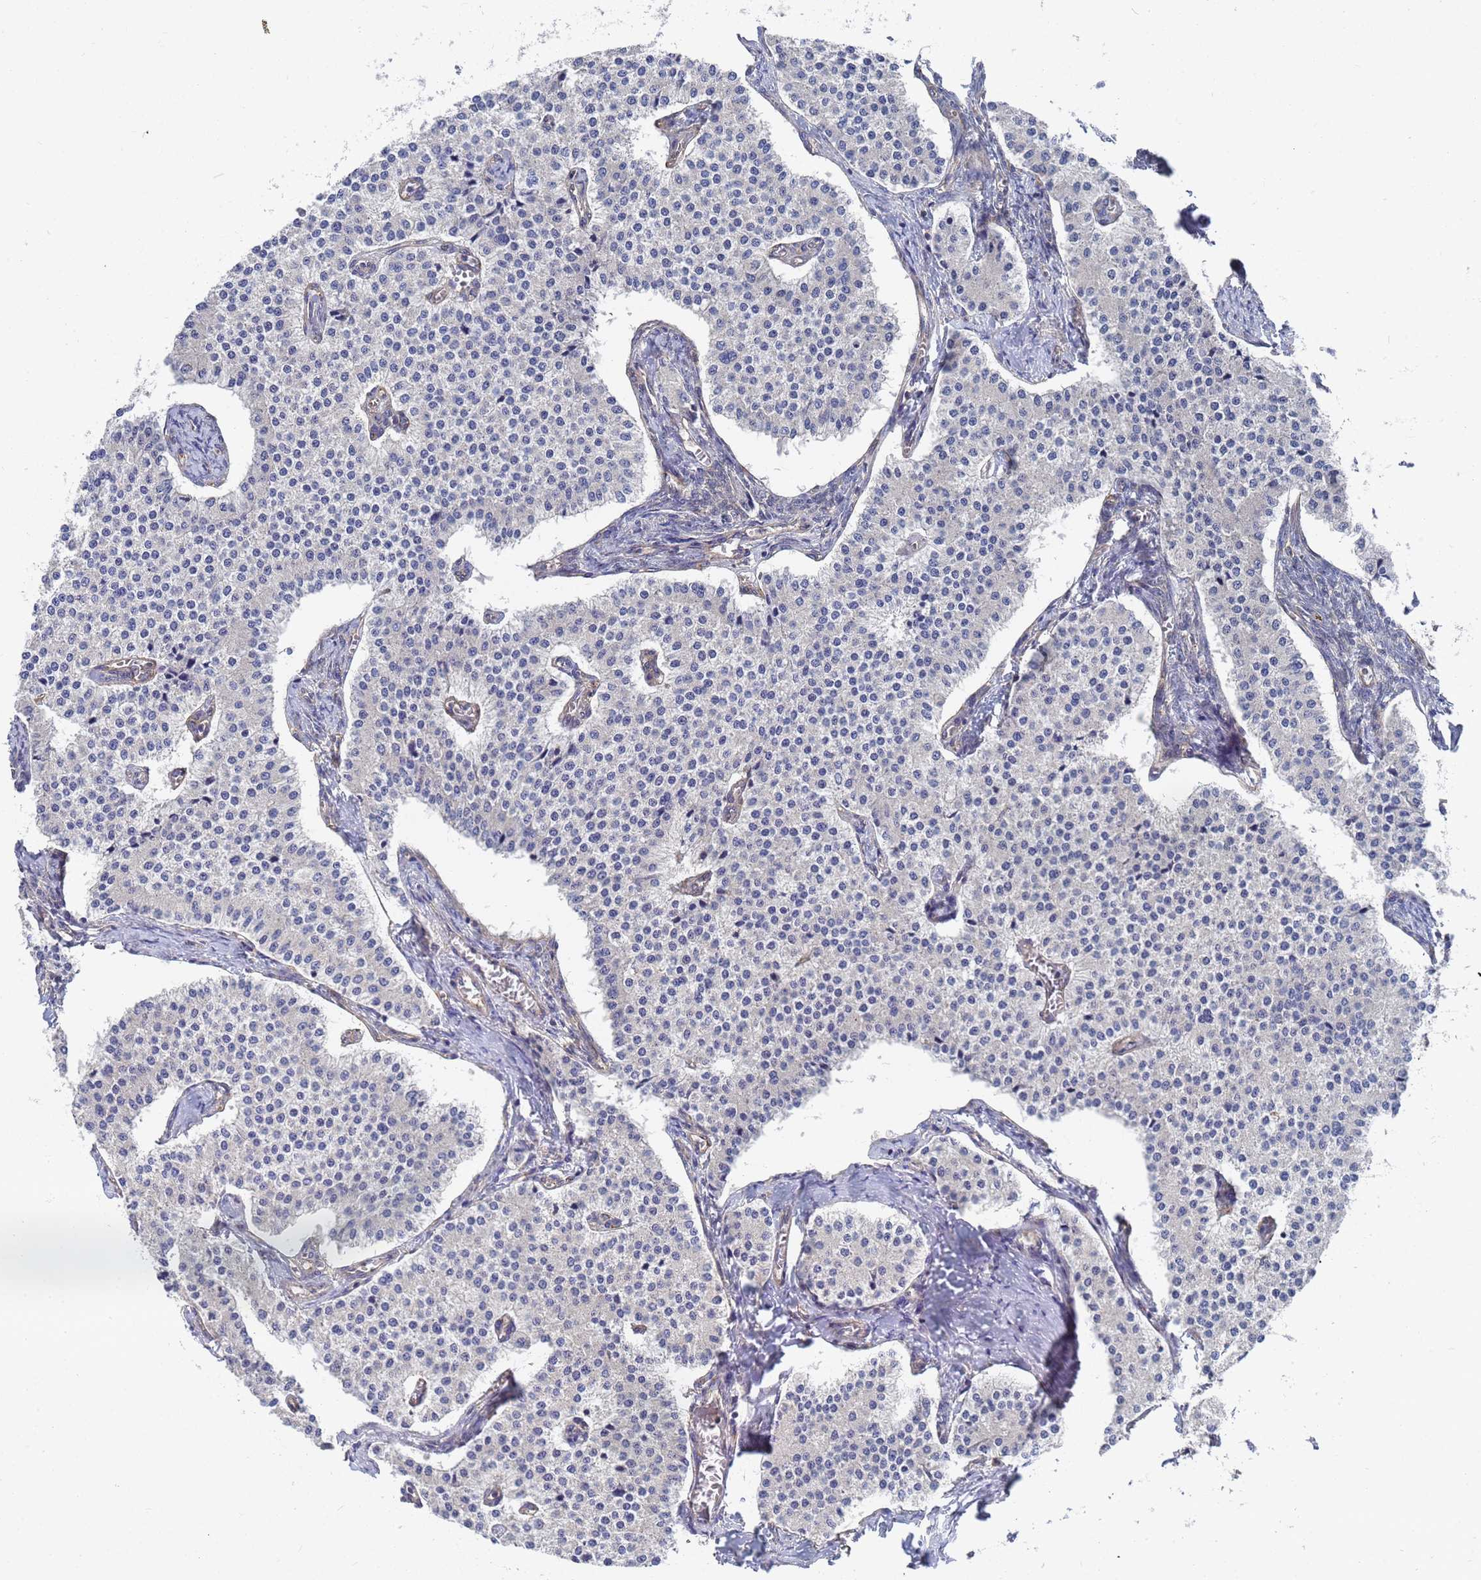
{"staining": {"intensity": "negative", "quantity": "none", "location": "none"}, "tissue": "carcinoid", "cell_type": "Tumor cells", "image_type": "cancer", "snomed": [{"axis": "morphology", "description": "Carcinoid, malignant, NOS"}, {"axis": "topography", "description": "Colon"}], "caption": "This is an immunohistochemistry micrograph of carcinoid. There is no expression in tumor cells.", "gene": "ALS2CL", "patient": {"sex": "female", "age": 52}}